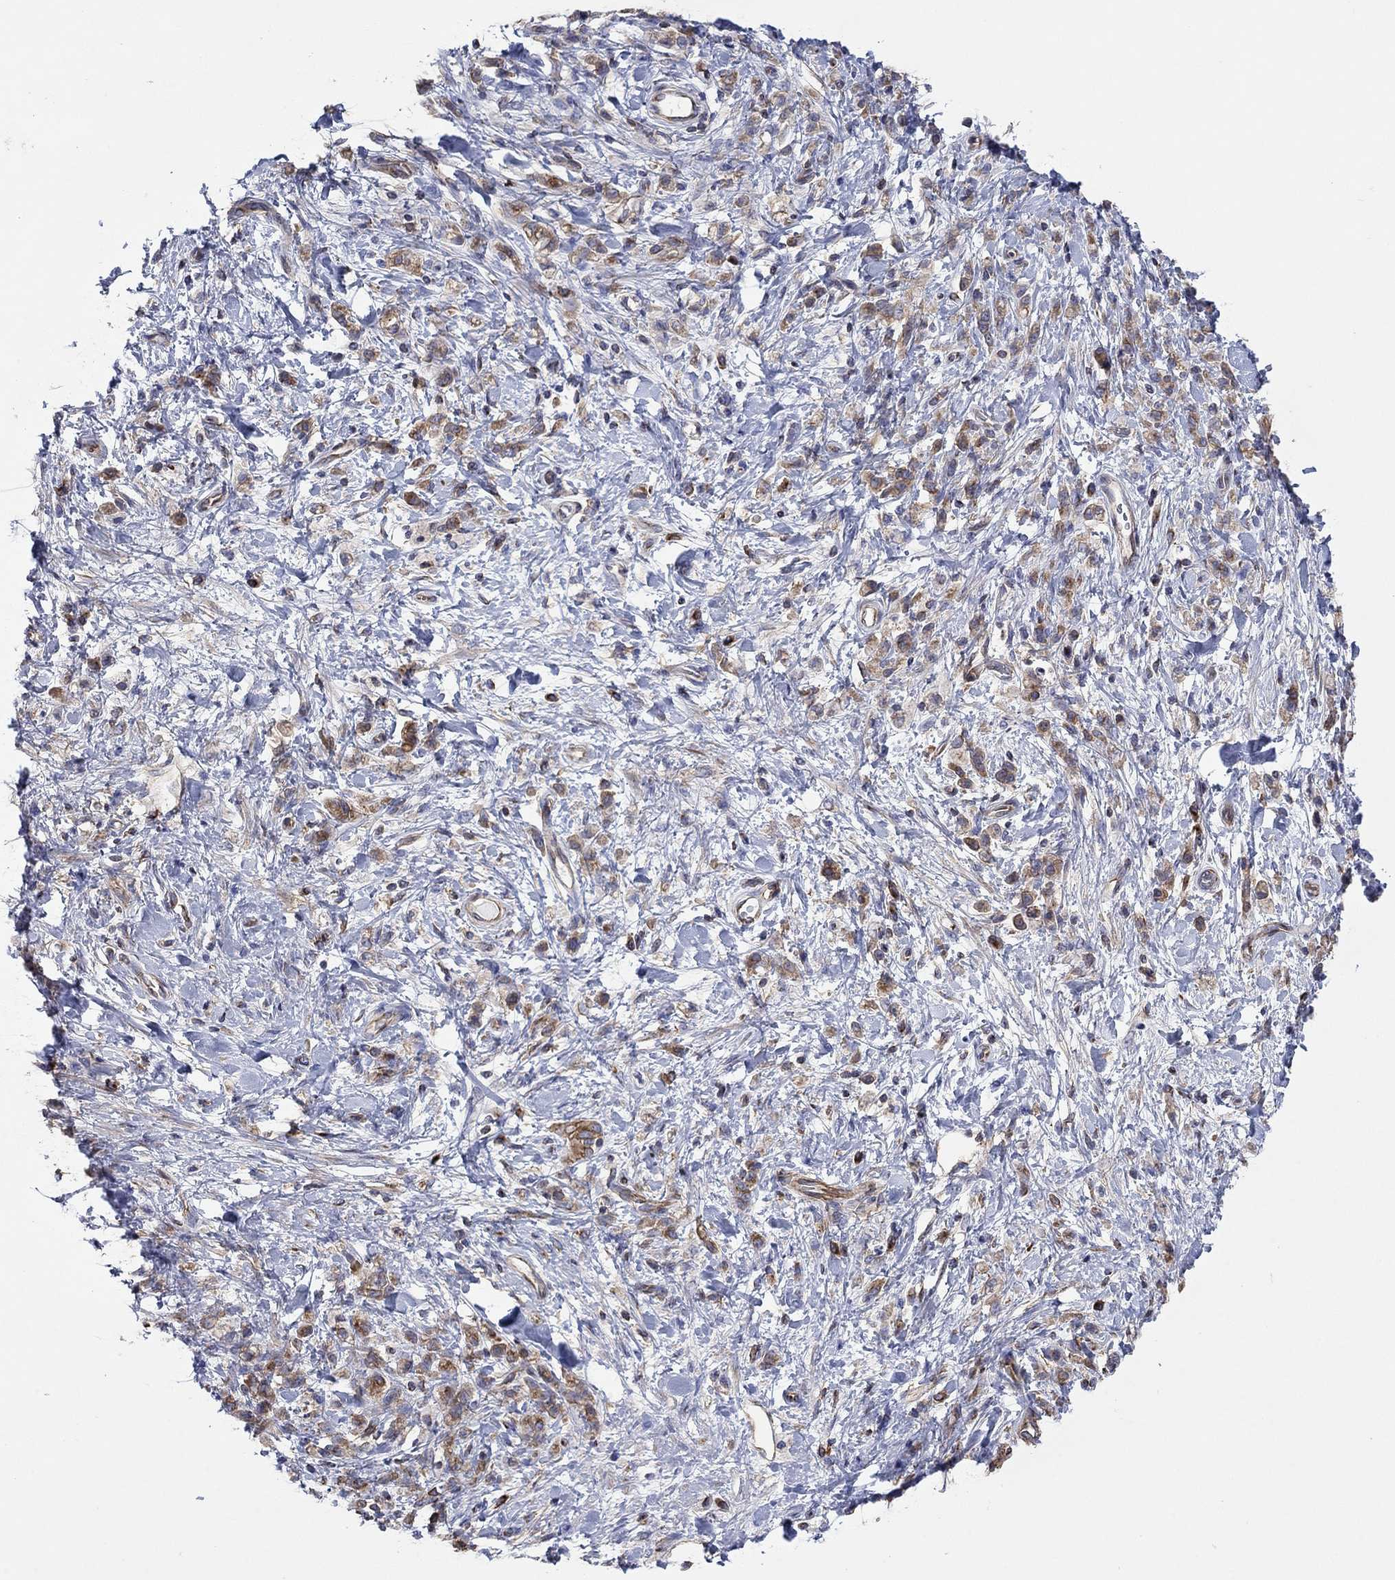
{"staining": {"intensity": "moderate", "quantity": "25%-75%", "location": "cytoplasmic/membranous"}, "tissue": "stomach cancer", "cell_type": "Tumor cells", "image_type": "cancer", "snomed": [{"axis": "morphology", "description": "Adenocarcinoma, NOS"}, {"axis": "topography", "description": "Stomach"}], "caption": "DAB (3,3'-diaminobenzidine) immunohistochemical staining of adenocarcinoma (stomach) demonstrates moderate cytoplasmic/membranous protein staining in about 25%-75% of tumor cells.", "gene": "TPRN", "patient": {"sex": "male", "age": 77}}